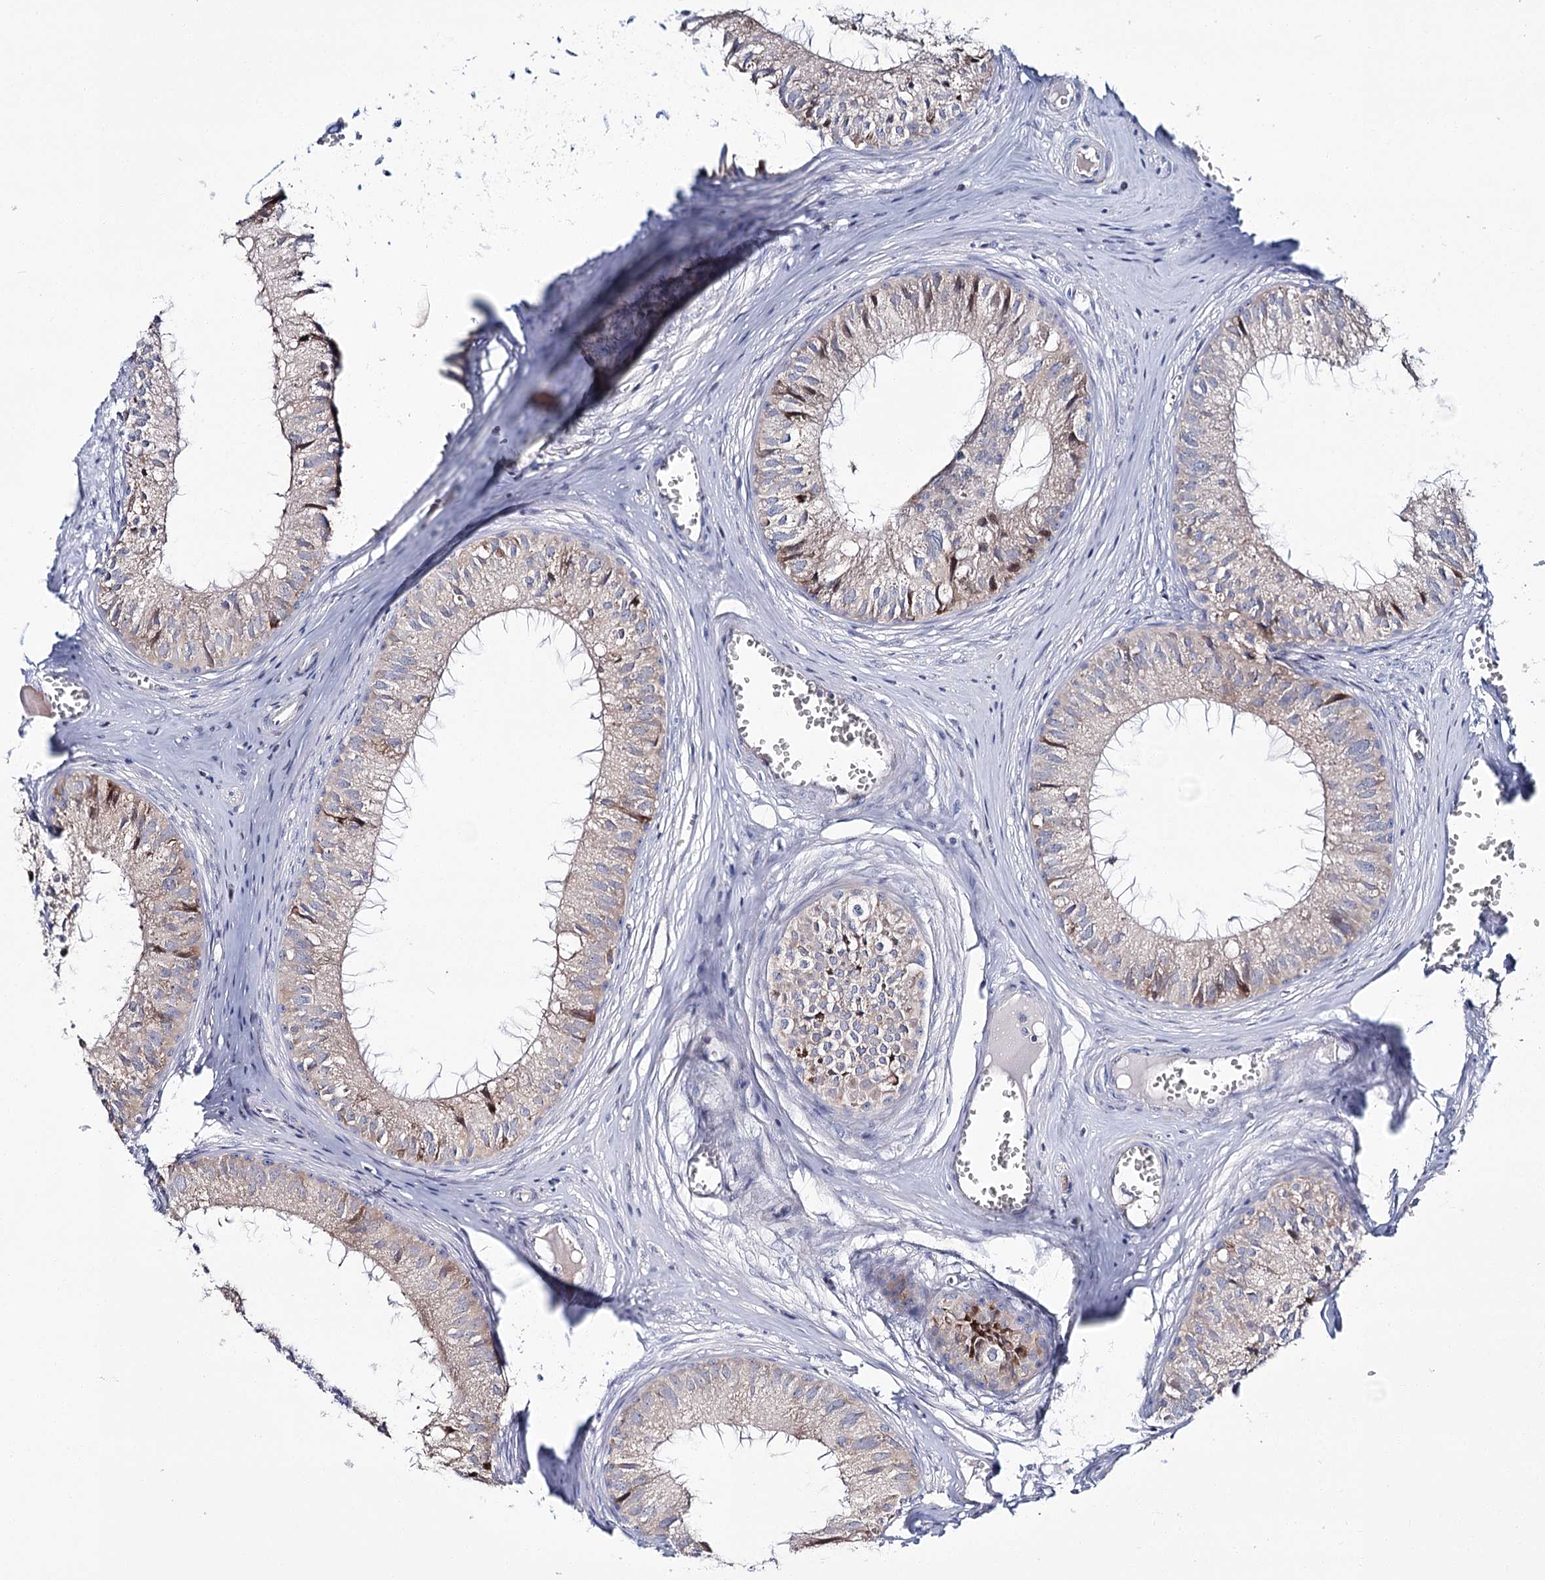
{"staining": {"intensity": "weak", "quantity": "25%-75%", "location": "cytoplasmic/membranous"}, "tissue": "epididymis", "cell_type": "Glandular cells", "image_type": "normal", "snomed": [{"axis": "morphology", "description": "Normal tissue, NOS"}, {"axis": "topography", "description": "Epididymis"}], "caption": "The histopathology image shows immunohistochemical staining of normal epididymis. There is weak cytoplasmic/membranous expression is appreciated in about 25%-75% of glandular cells. Immunohistochemistry stains the protein in brown and the nuclei are stained blue.", "gene": "CPLANE1", "patient": {"sex": "male", "age": 36}}